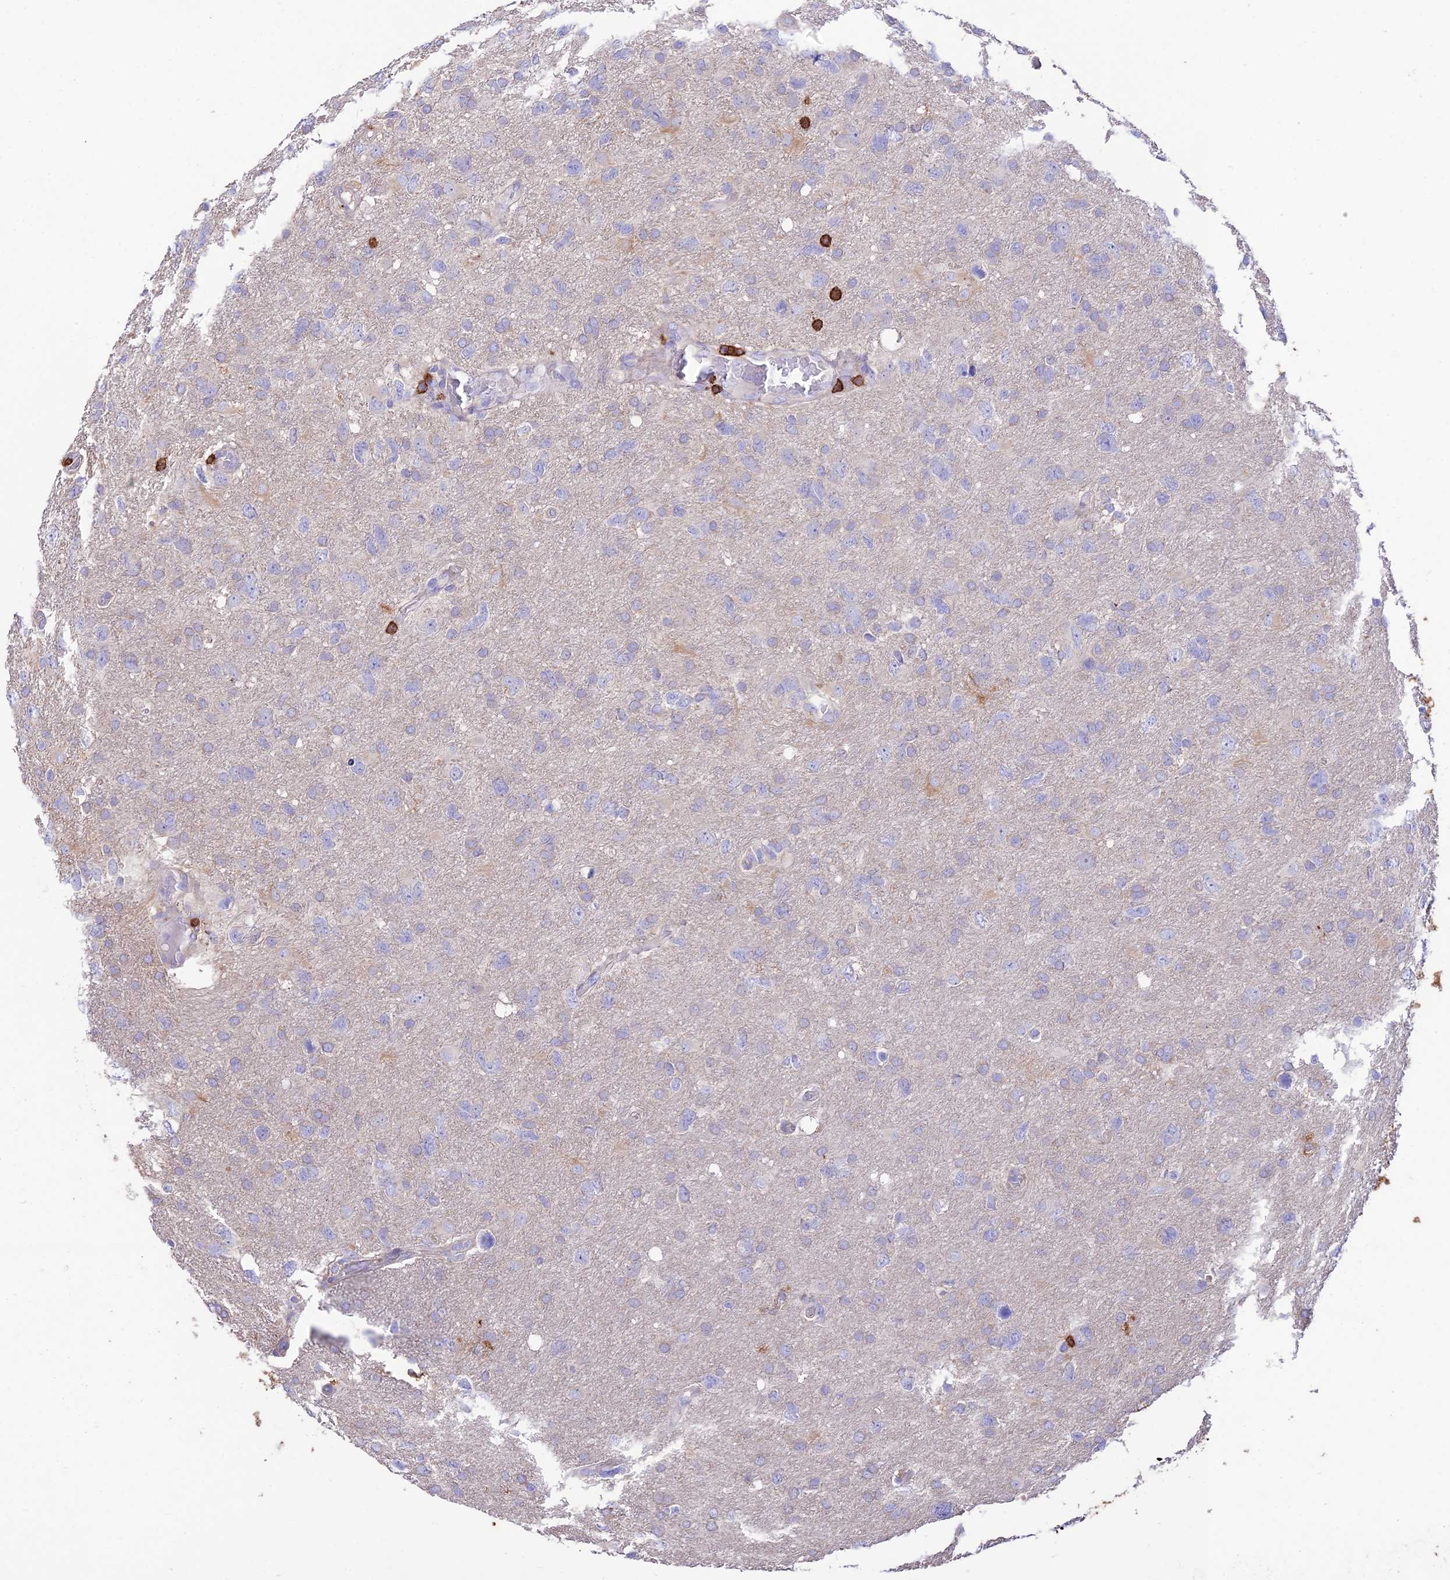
{"staining": {"intensity": "negative", "quantity": "none", "location": "none"}, "tissue": "glioma", "cell_type": "Tumor cells", "image_type": "cancer", "snomed": [{"axis": "morphology", "description": "Glioma, malignant, High grade"}, {"axis": "topography", "description": "Brain"}], "caption": "This is an IHC image of malignant glioma (high-grade). There is no expression in tumor cells.", "gene": "PTPRCAP", "patient": {"sex": "male", "age": 61}}